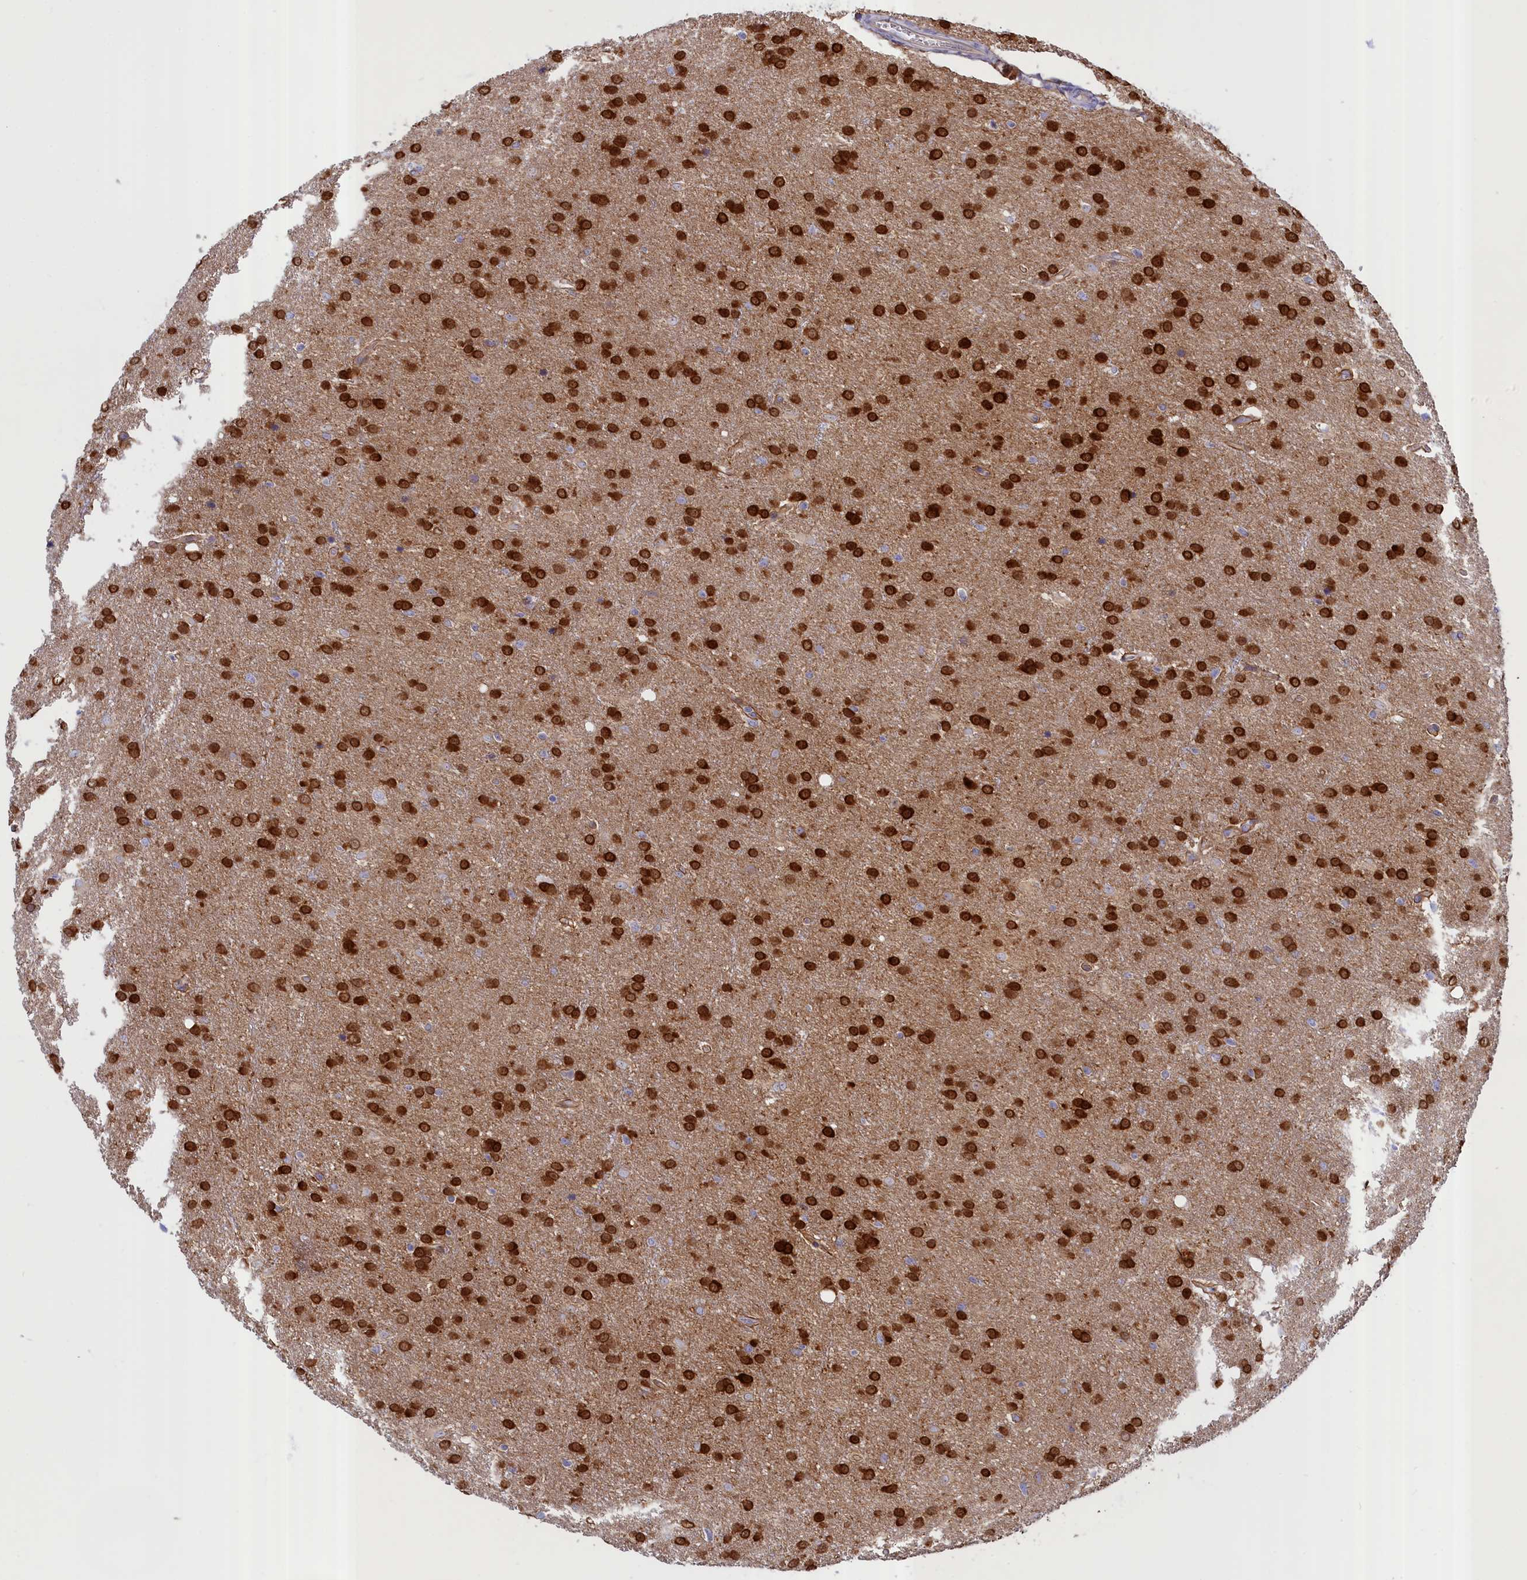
{"staining": {"intensity": "strong", "quantity": ">75%", "location": "cytoplasmic/membranous"}, "tissue": "glioma", "cell_type": "Tumor cells", "image_type": "cancer", "snomed": [{"axis": "morphology", "description": "Glioma, malignant, Low grade"}, {"axis": "topography", "description": "Brain"}], "caption": "Brown immunohistochemical staining in glioma demonstrates strong cytoplasmic/membranous expression in about >75% of tumor cells.", "gene": "ABCC12", "patient": {"sex": "female", "age": 32}}